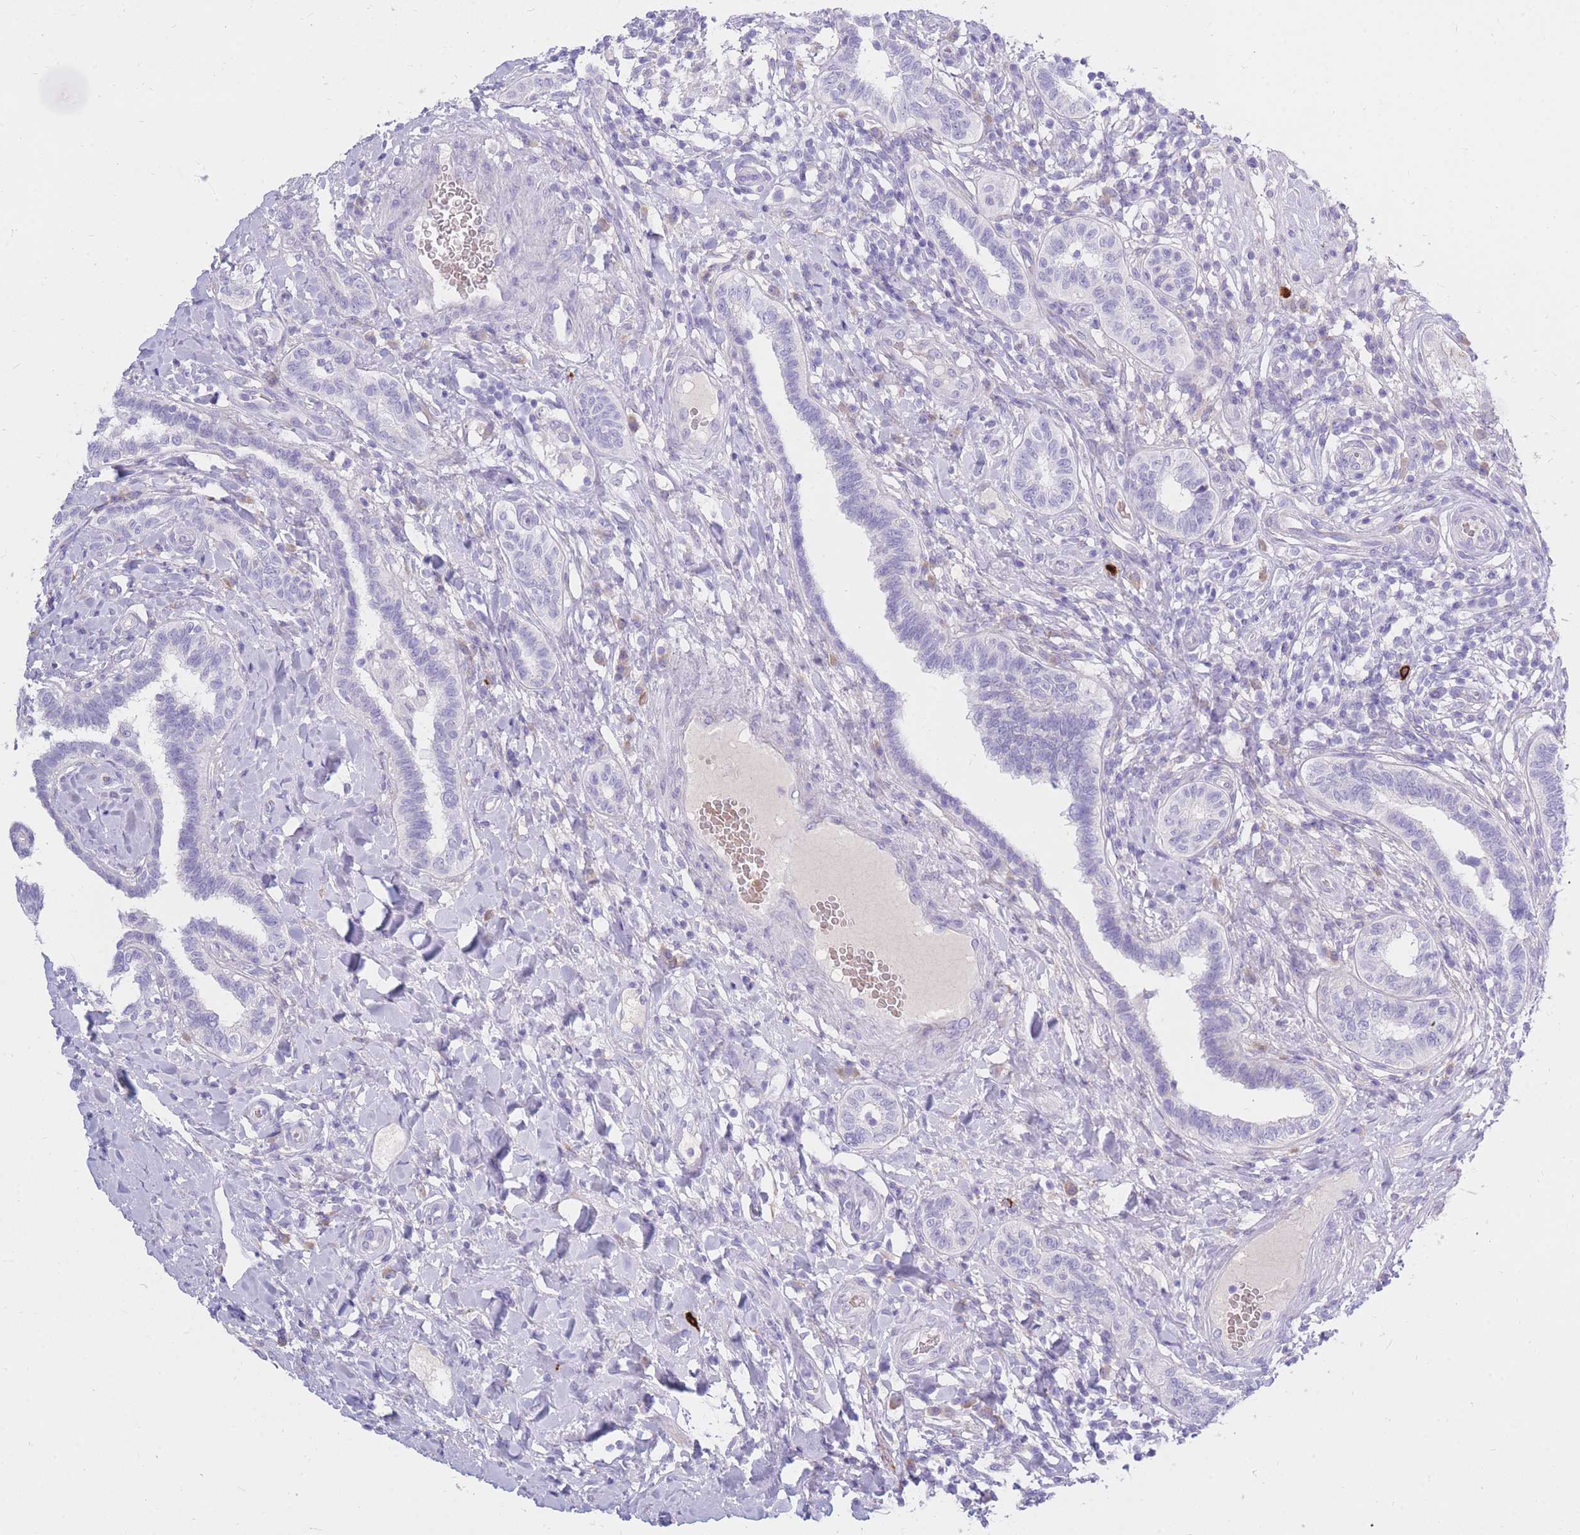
{"staining": {"intensity": "negative", "quantity": "none", "location": "none"}, "tissue": "testis cancer", "cell_type": "Tumor cells", "image_type": "cancer", "snomed": [{"axis": "morphology", "description": "Seminoma, NOS"}, {"axis": "topography", "description": "Testis"}], "caption": "There is no significant staining in tumor cells of testis cancer. Brightfield microscopy of immunohistochemistry (IHC) stained with DAB (3,3'-diaminobenzidine) (brown) and hematoxylin (blue), captured at high magnification.", "gene": "TPSD1", "patient": {"sex": "male", "age": 49}}